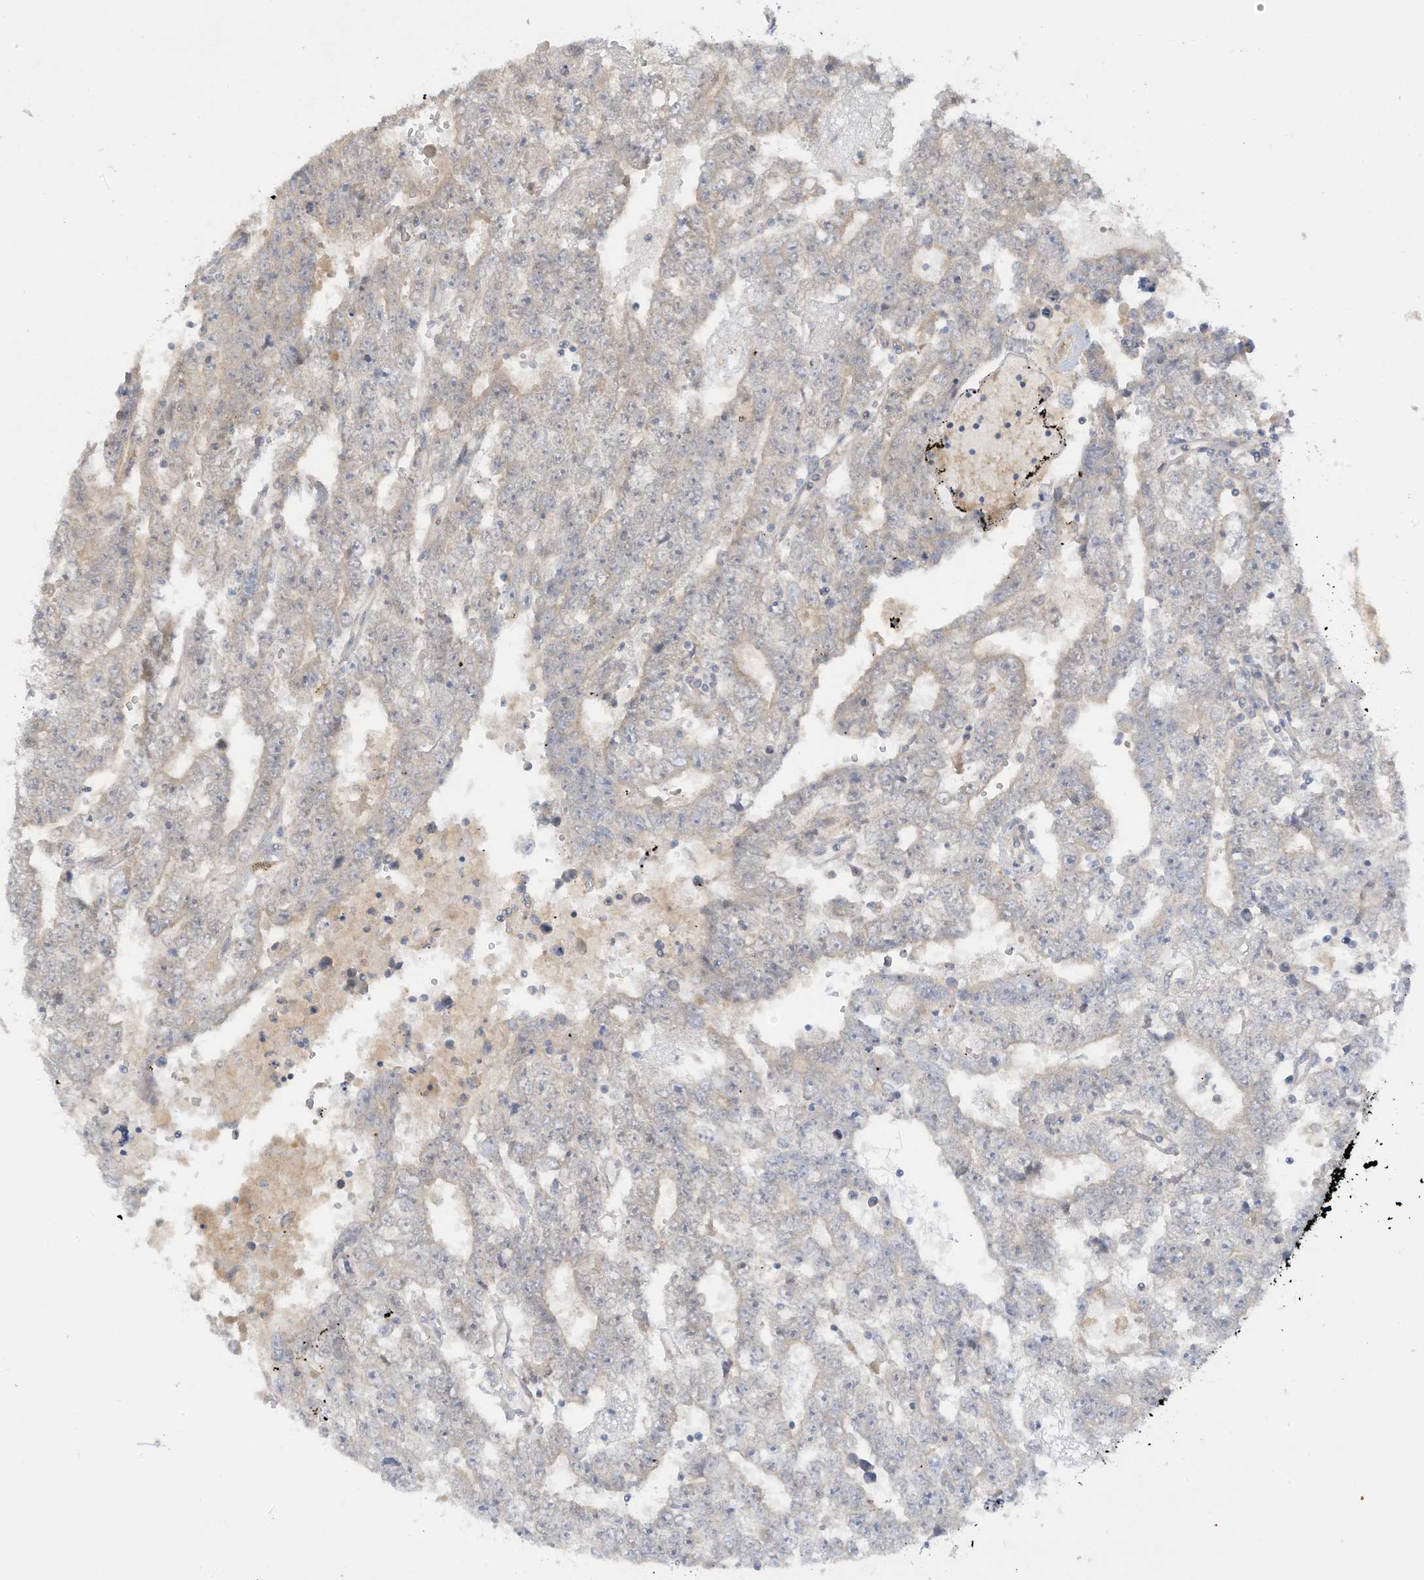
{"staining": {"intensity": "negative", "quantity": "none", "location": "none"}, "tissue": "testis cancer", "cell_type": "Tumor cells", "image_type": "cancer", "snomed": [{"axis": "morphology", "description": "Carcinoma, Embryonal, NOS"}, {"axis": "topography", "description": "Testis"}], "caption": "Immunohistochemistry (IHC) of human testis embryonal carcinoma displays no staining in tumor cells.", "gene": "LRRN2", "patient": {"sex": "male", "age": 25}}